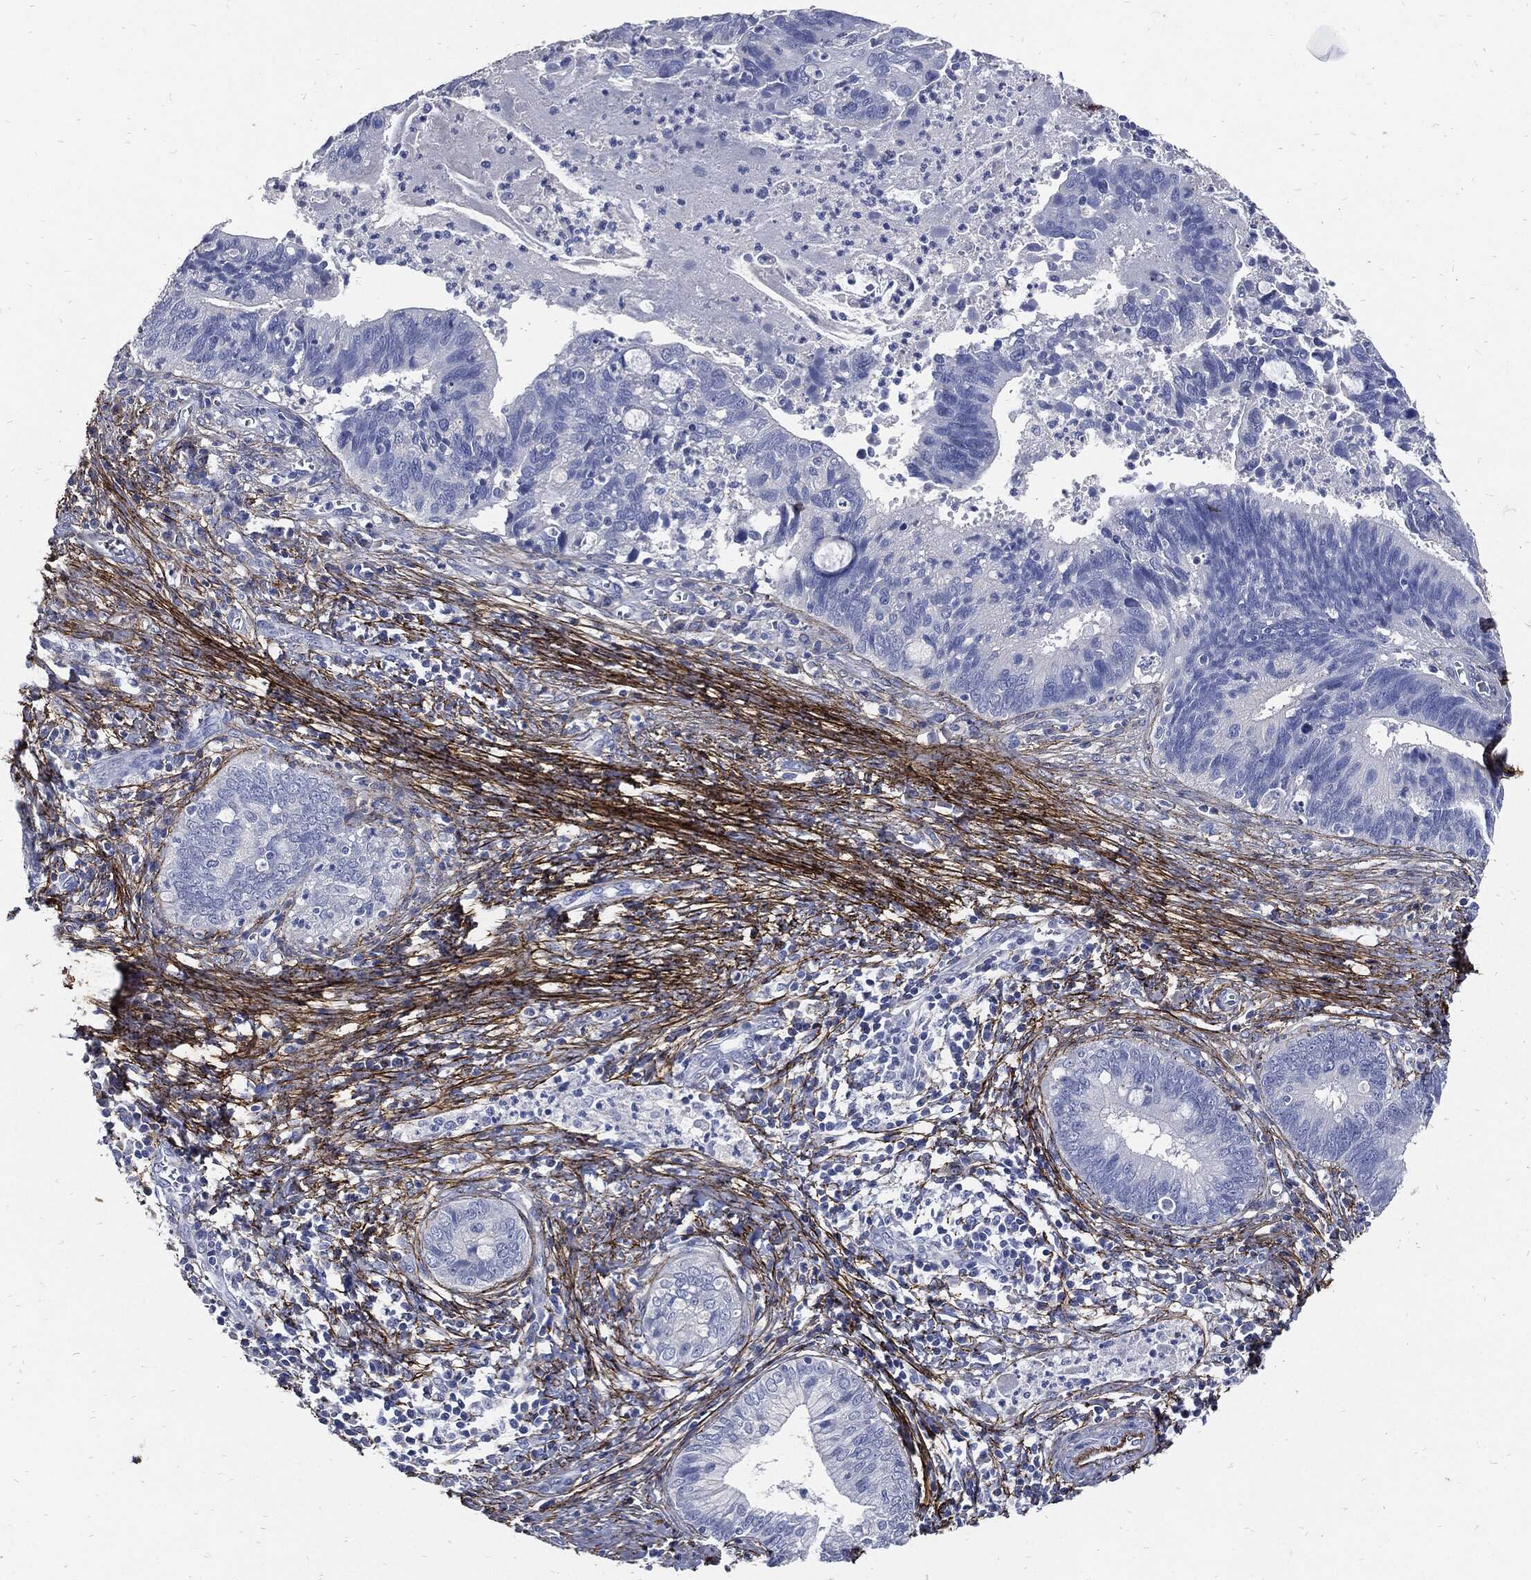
{"staining": {"intensity": "negative", "quantity": "none", "location": "none"}, "tissue": "cervical cancer", "cell_type": "Tumor cells", "image_type": "cancer", "snomed": [{"axis": "morphology", "description": "Adenocarcinoma, NOS"}, {"axis": "topography", "description": "Cervix"}], "caption": "Tumor cells are negative for brown protein staining in cervical cancer (adenocarcinoma). Brightfield microscopy of IHC stained with DAB (brown) and hematoxylin (blue), captured at high magnification.", "gene": "FBN1", "patient": {"sex": "female", "age": 42}}